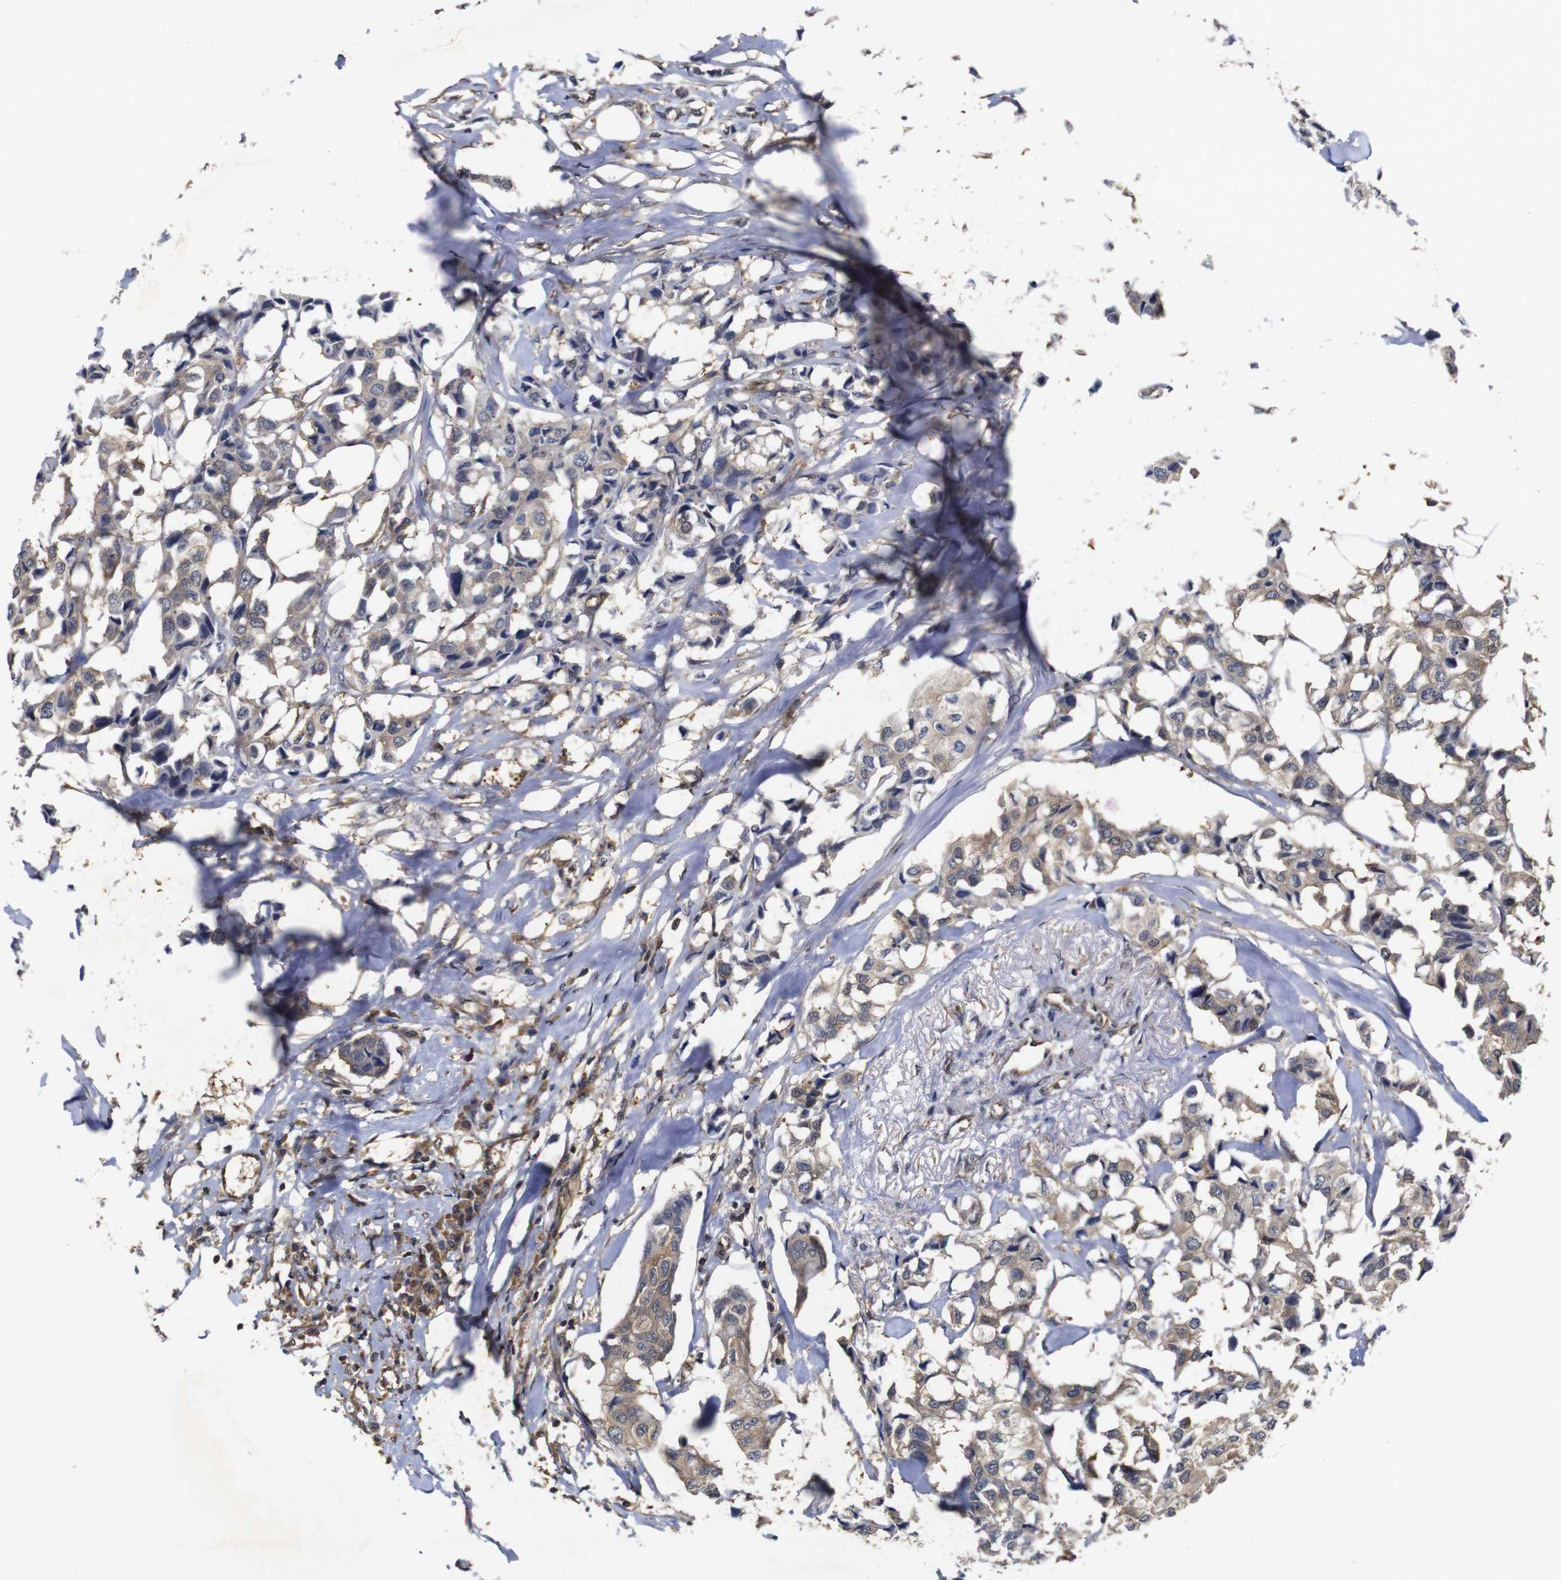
{"staining": {"intensity": "weak", "quantity": ">75%", "location": "cytoplasmic/membranous"}, "tissue": "breast cancer", "cell_type": "Tumor cells", "image_type": "cancer", "snomed": [{"axis": "morphology", "description": "Duct carcinoma"}, {"axis": "topography", "description": "Breast"}], "caption": "DAB (3,3'-diaminobenzidine) immunohistochemical staining of breast cancer (intraductal carcinoma) displays weak cytoplasmic/membranous protein positivity in about >75% of tumor cells.", "gene": "SUMO3", "patient": {"sex": "female", "age": 80}}